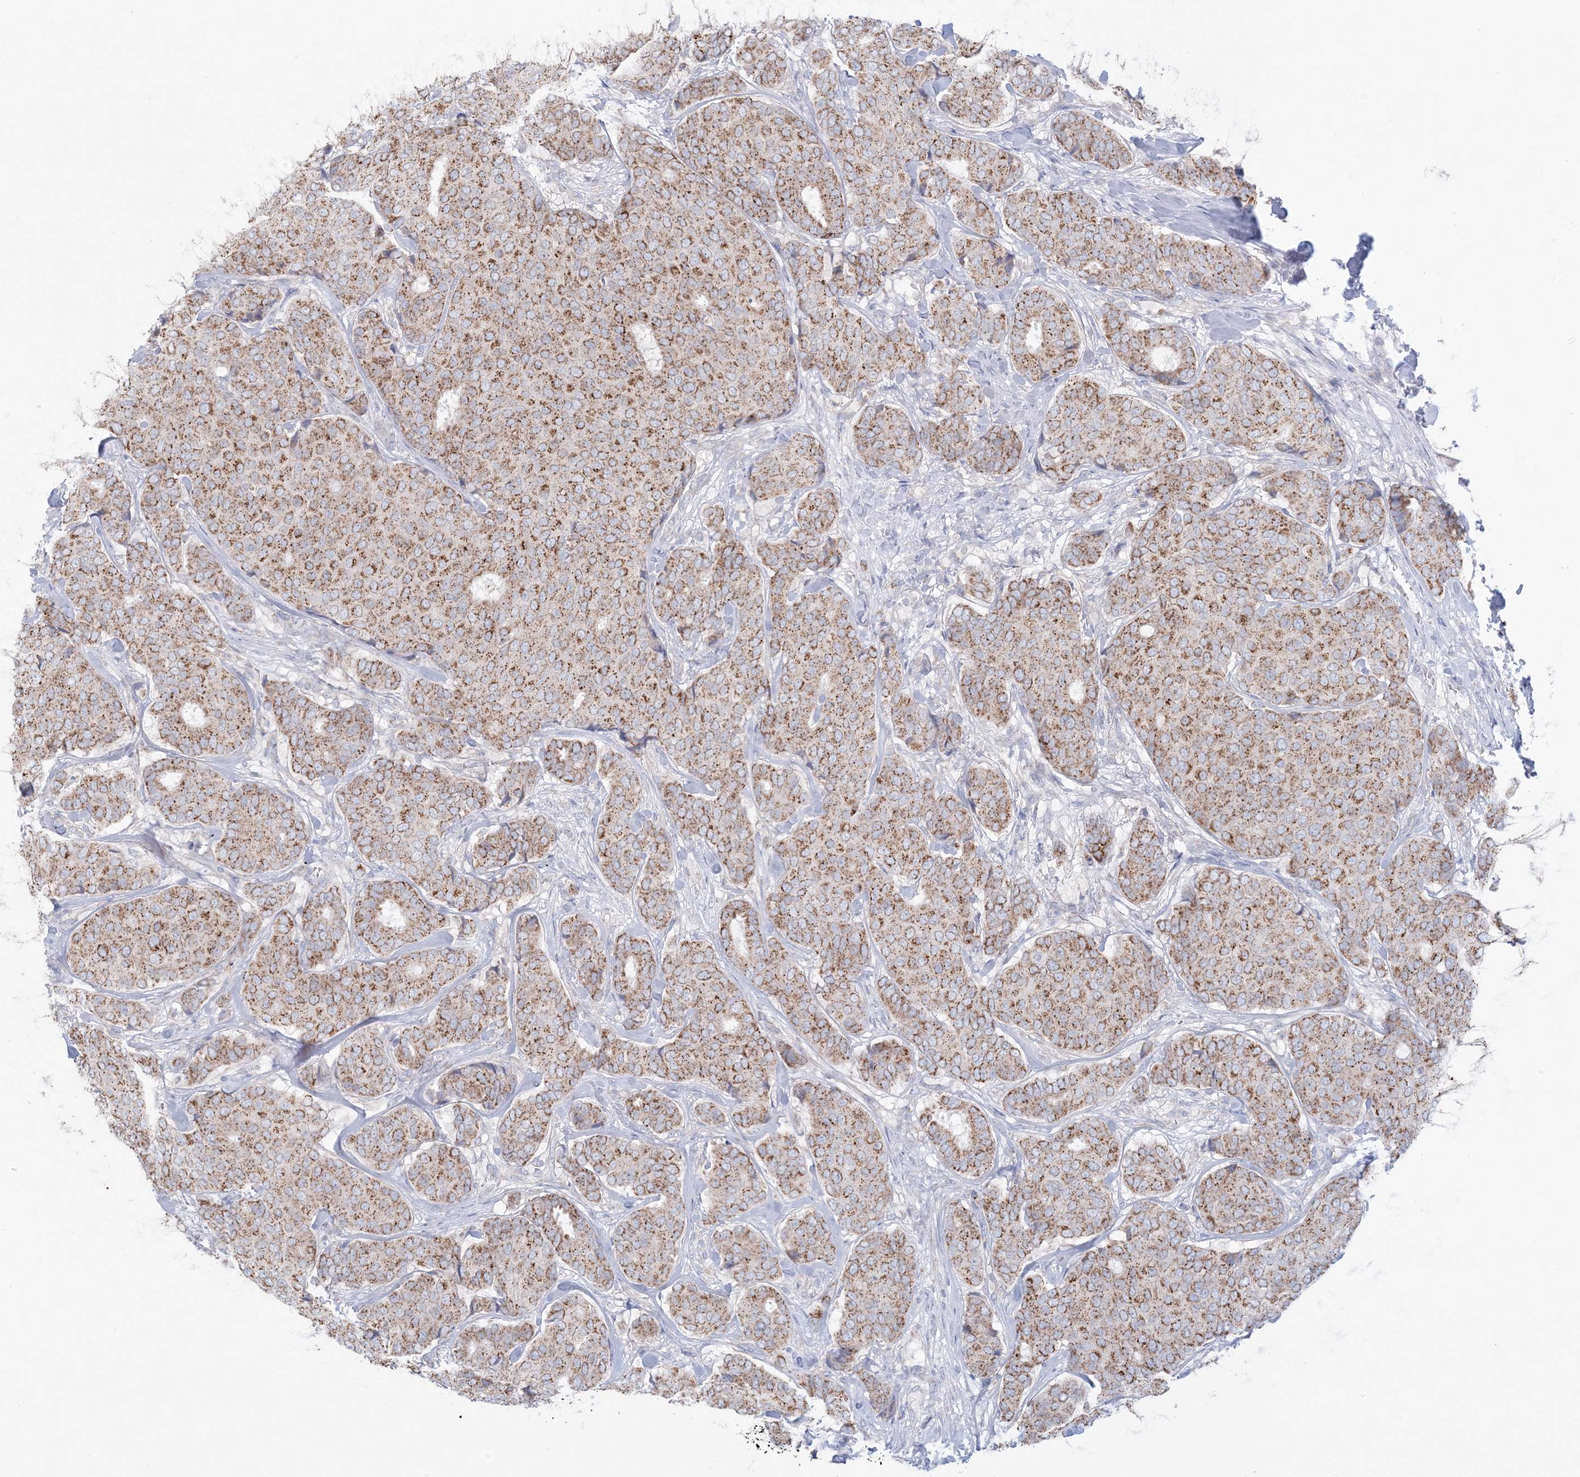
{"staining": {"intensity": "moderate", "quantity": ">75%", "location": "cytoplasmic/membranous"}, "tissue": "breast cancer", "cell_type": "Tumor cells", "image_type": "cancer", "snomed": [{"axis": "morphology", "description": "Duct carcinoma"}, {"axis": "topography", "description": "Breast"}], "caption": "A medium amount of moderate cytoplasmic/membranous staining is seen in approximately >75% of tumor cells in breast infiltrating ductal carcinoma tissue.", "gene": "KCTD6", "patient": {"sex": "female", "age": 75}}